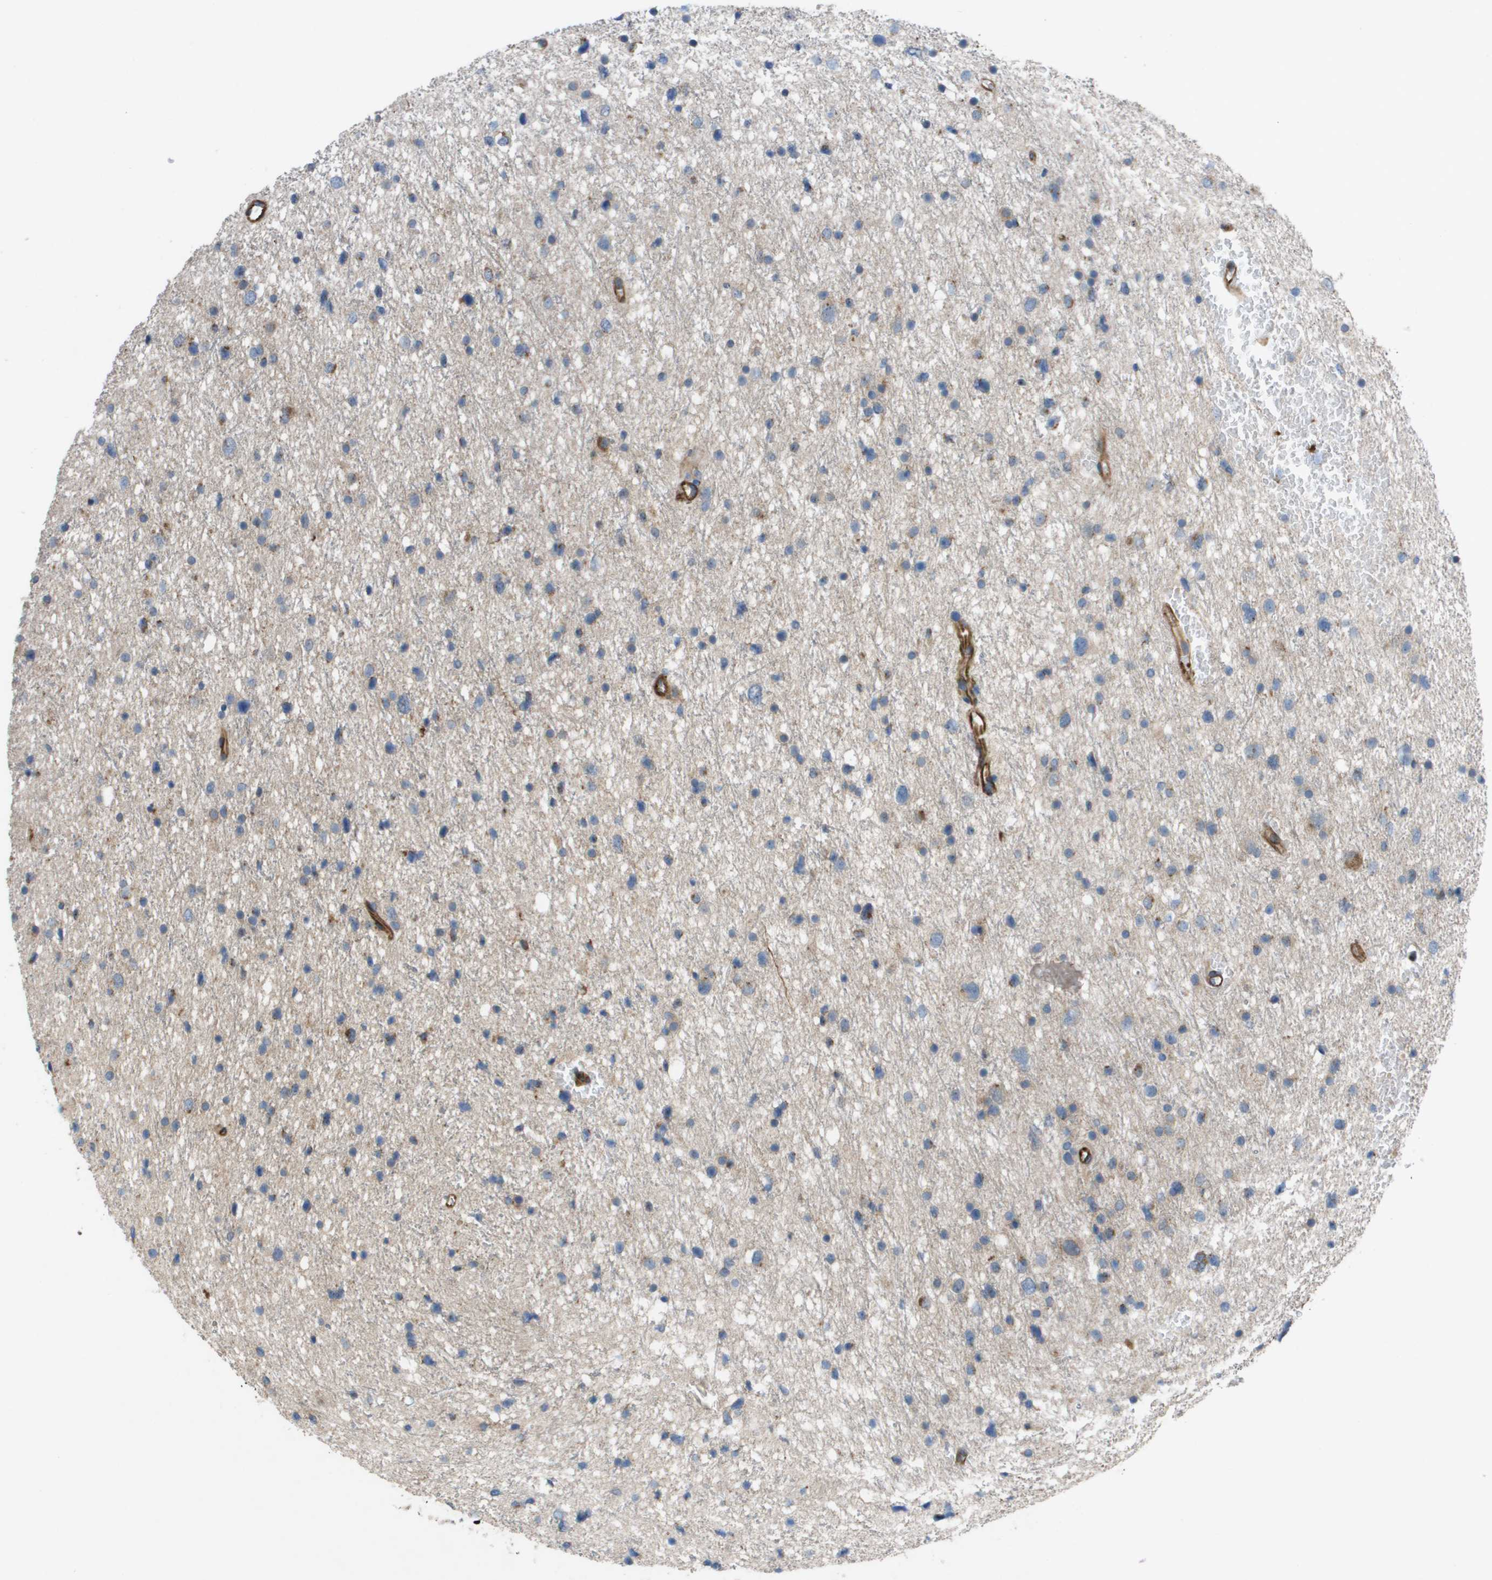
{"staining": {"intensity": "weak", "quantity": "25%-75%", "location": "cytoplasmic/membranous"}, "tissue": "glioma", "cell_type": "Tumor cells", "image_type": "cancer", "snomed": [{"axis": "morphology", "description": "Glioma, malignant, Low grade"}, {"axis": "topography", "description": "Brain"}], "caption": "Human low-grade glioma (malignant) stained for a protein (brown) shows weak cytoplasmic/membranous positive positivity in approximately 25%-75% of tumor cells.", "gene": "SLC6A9", "patient": {"sex": "female", "age": 37}}